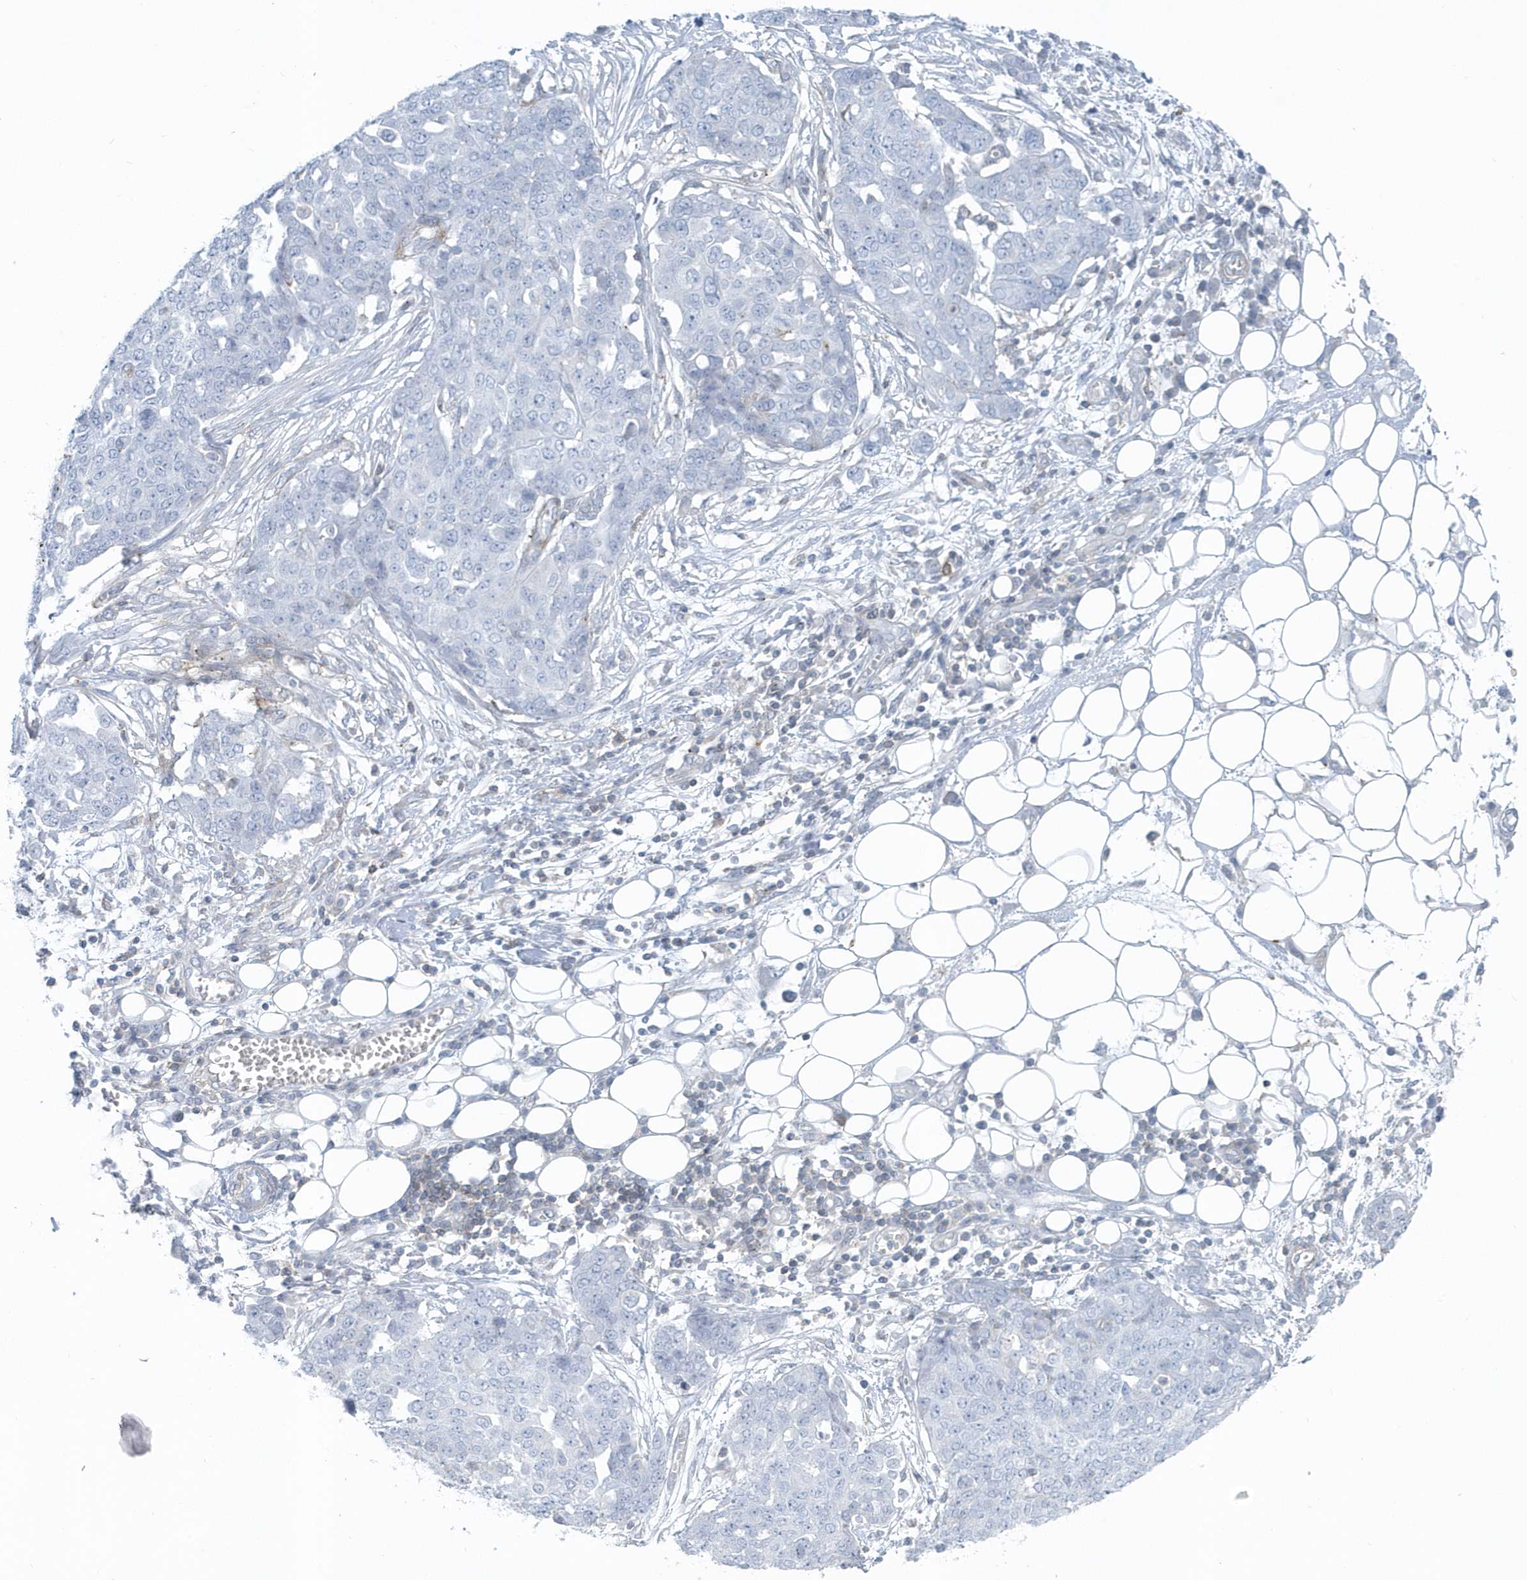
{"staining": {"intensity": "negative", "quantity": "none", "location": "none"}, "tissue": "ovarian cancer", "cell_type": "Tumor cells", "image_type": "cancer", "snomed": [{"axis": "morphology", "description": "Cystadenocarcinoma, serous, NOS"}, {"axis": "topography", "description": "Soft tissue"}, {"axis": "topography", "description": "Ovary"}], "caption": "A high-resolution photomicrograph shows immunohistochemistry staining of ovarian cancer (serous cystadenocarcinoma), which demonstrates no significant staining in tumor cells.", "gene": "CACNB2", "patient": {"sex": "female", "age": 57}}